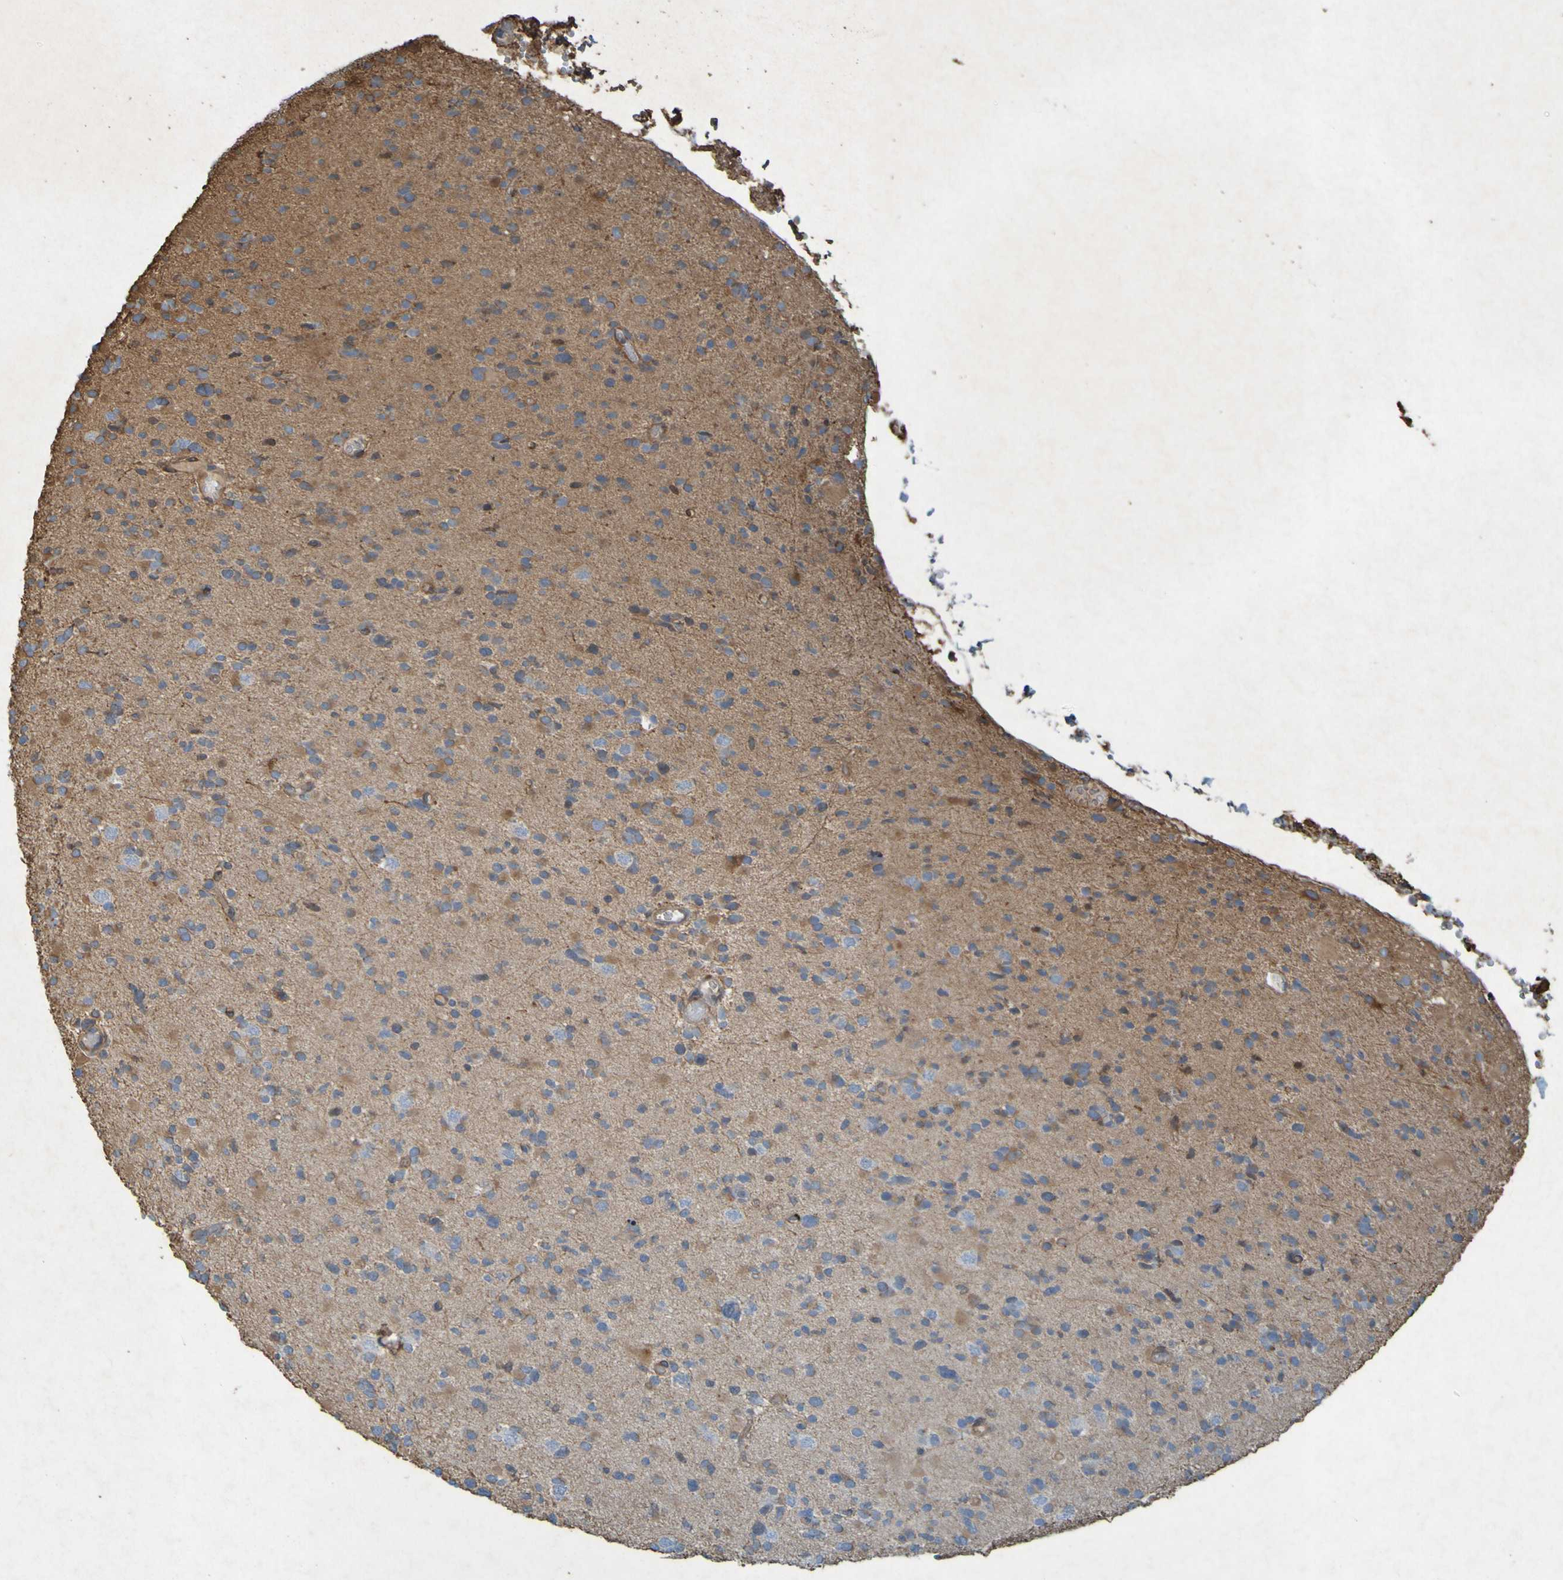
{"staining": {"intensity": "negative", "quantity": "none", "location": "none"}, "tissue": "glioma", "cell_type": "Tumor cells", "image_type": "cancer", "snomed": [{"axis": "morphology", "description": "Glioma, malignant, Low grade"}, {"axis": "topography", "description": "Brain"}], "caption": "Glioma was stained to show a protein in brown. There is no significant expression in tumor cells.", "gene": "GUCY1A1", "patient": {"sex": "female", "age": 22}}